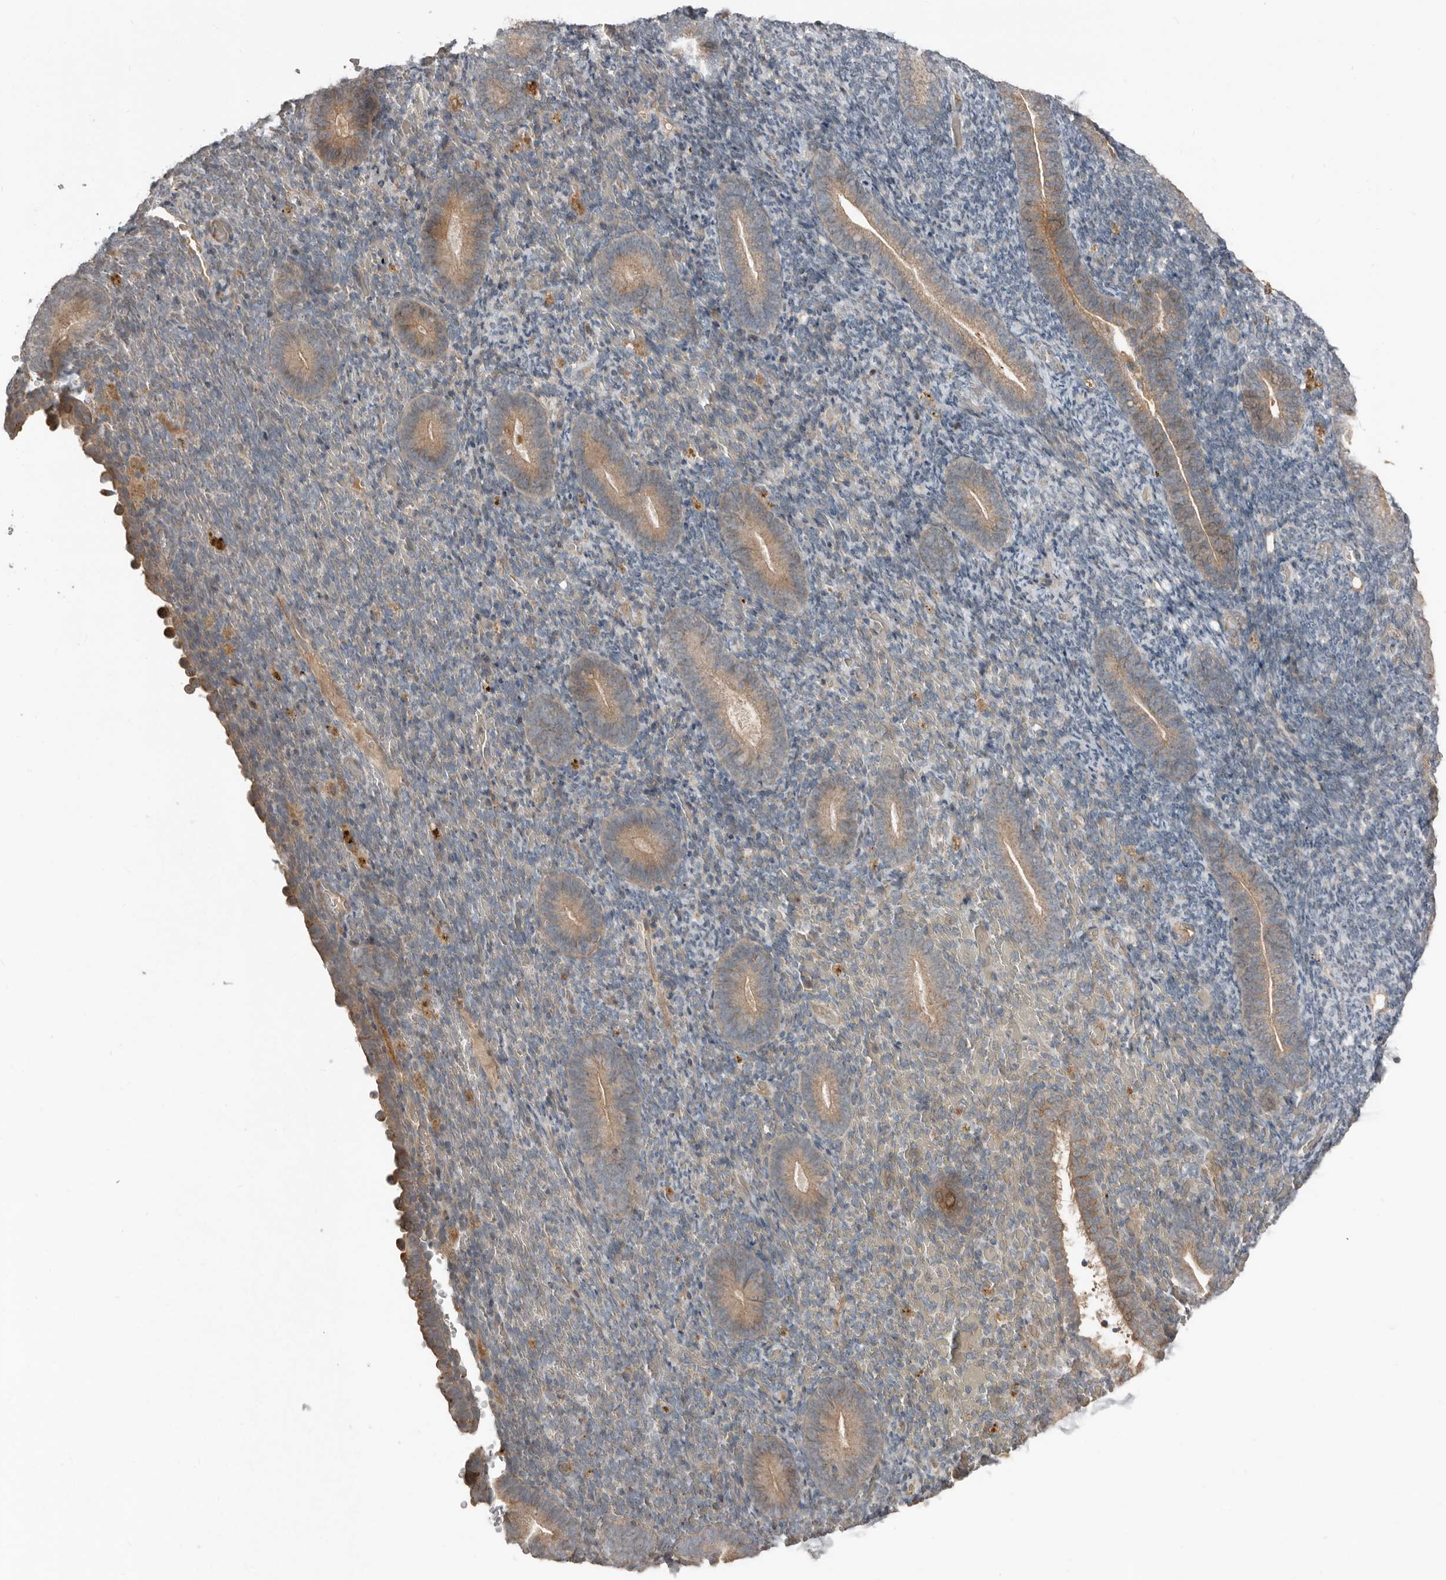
{"staining": {"intensity": "negative", "quantity": "none", "location": "none"}, "tissue": "endometrium", "cell_type": "Cells in endometrial stroma", "image_type": "normal", "snomed": [{"axis": "morphology", "description": "Normal tissue, NOS"}, {"axis": "topography", "description": "Endometrium"}], "caption": "This photomicrograph is of benign endometrium stained with immunohistochemistry to label a protein in brown with the nuclei are counter-stained blue. There is no expression in cells in endometrial stroma.", "gene": "SLC6A7", "patient": {"sex": "female", "age": 51}}